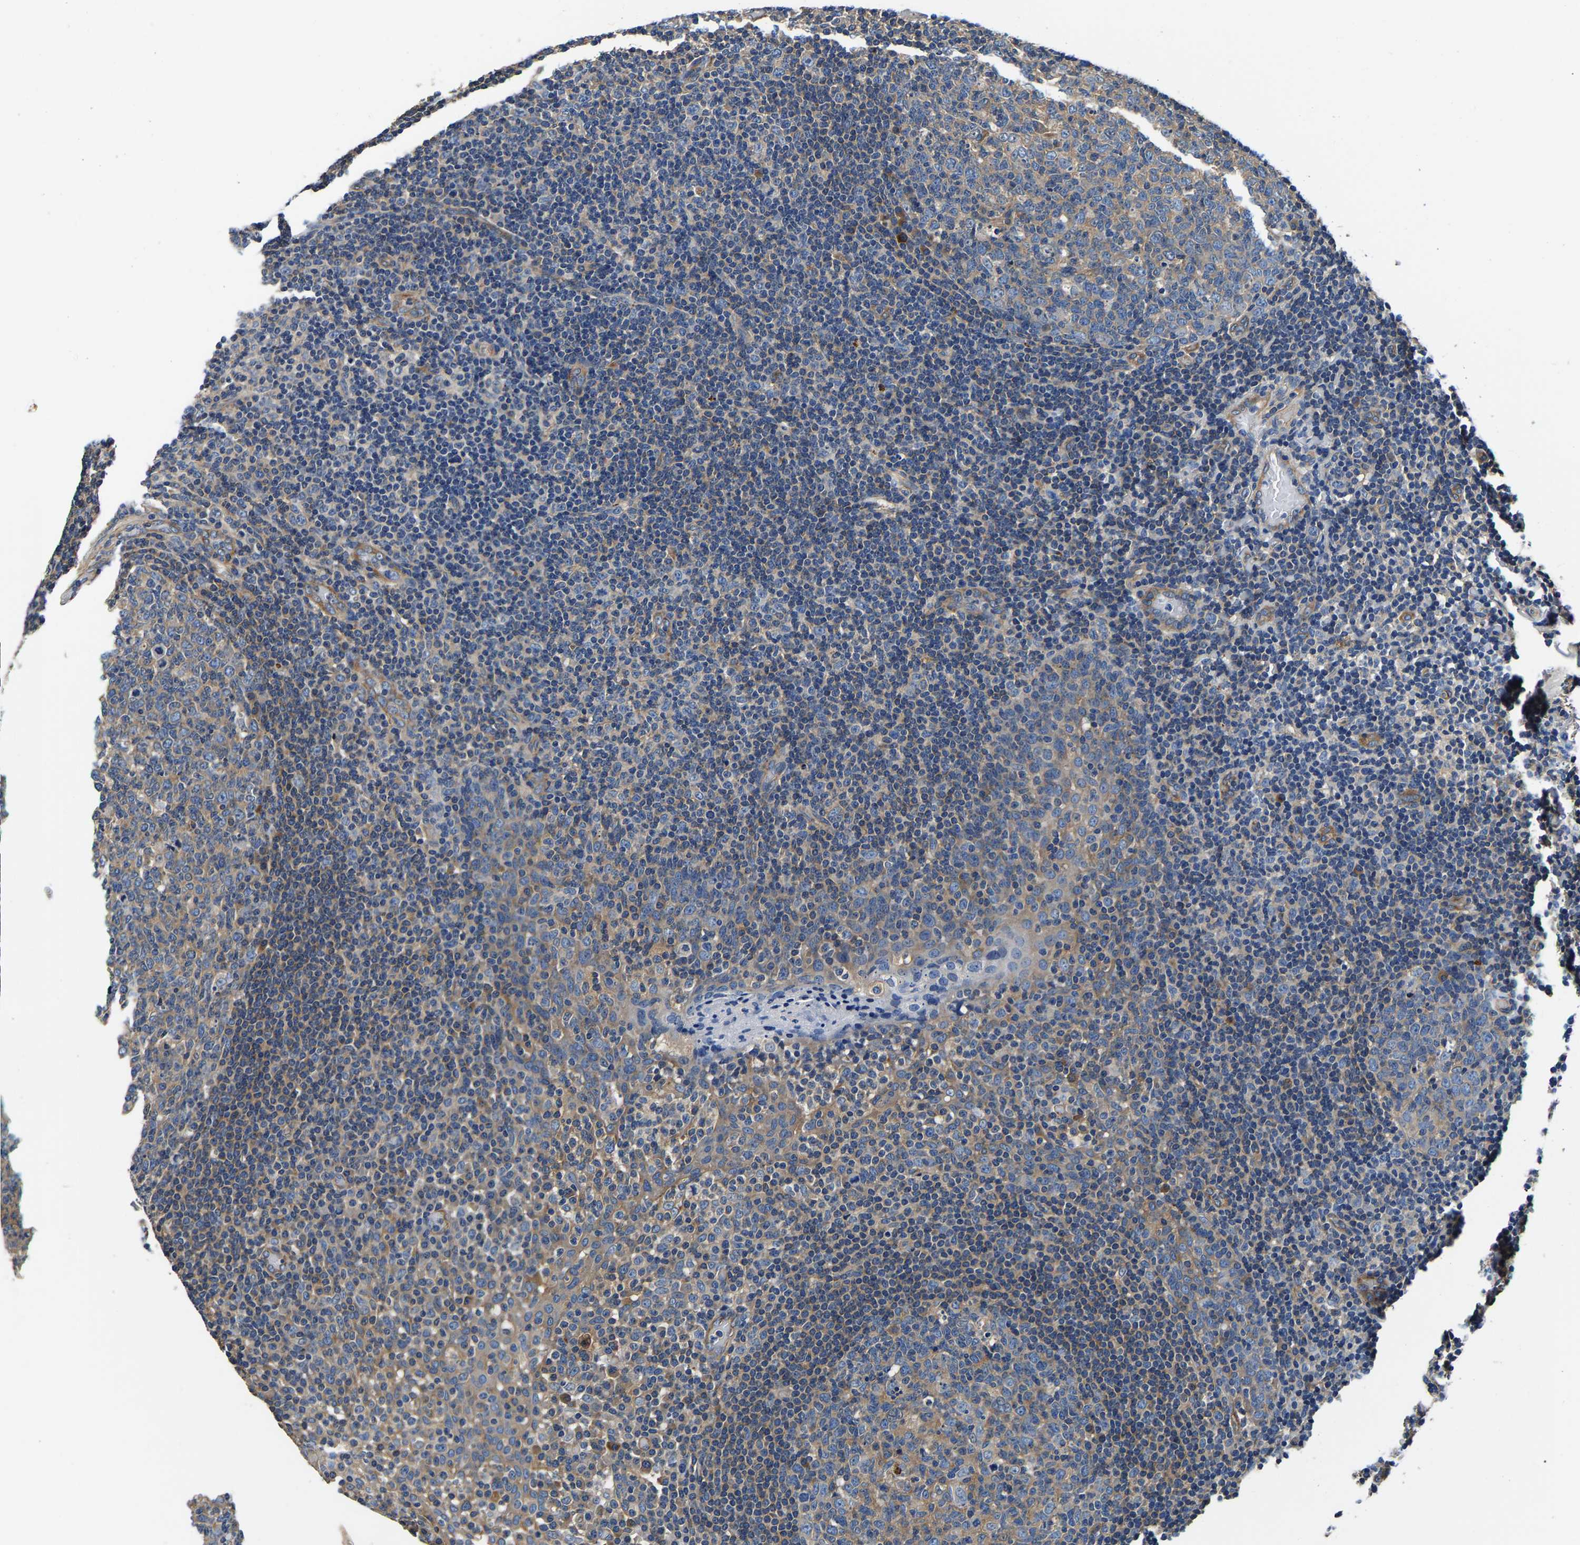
{"staining": {"intensity": "moderate", "quantity": ">75%", "location": "cytoplasmic/membranous"}, "tissue": "tonsil", "cell_type": "Germinal center cells", "image_type": "normal", "snomed": [{"axis": "morphology", "description": "Normal tissue, NOS"}, {"axis": "topography", "description": "Tonsil"}], "caption": "The immunohistochemical stain highlights moderate cytoplasmic/membranous positivity in germinal center cells of unremarkable tonsil.", "gene": "SH3GLB1", "patient": {"sex": "female", "age": 19}}